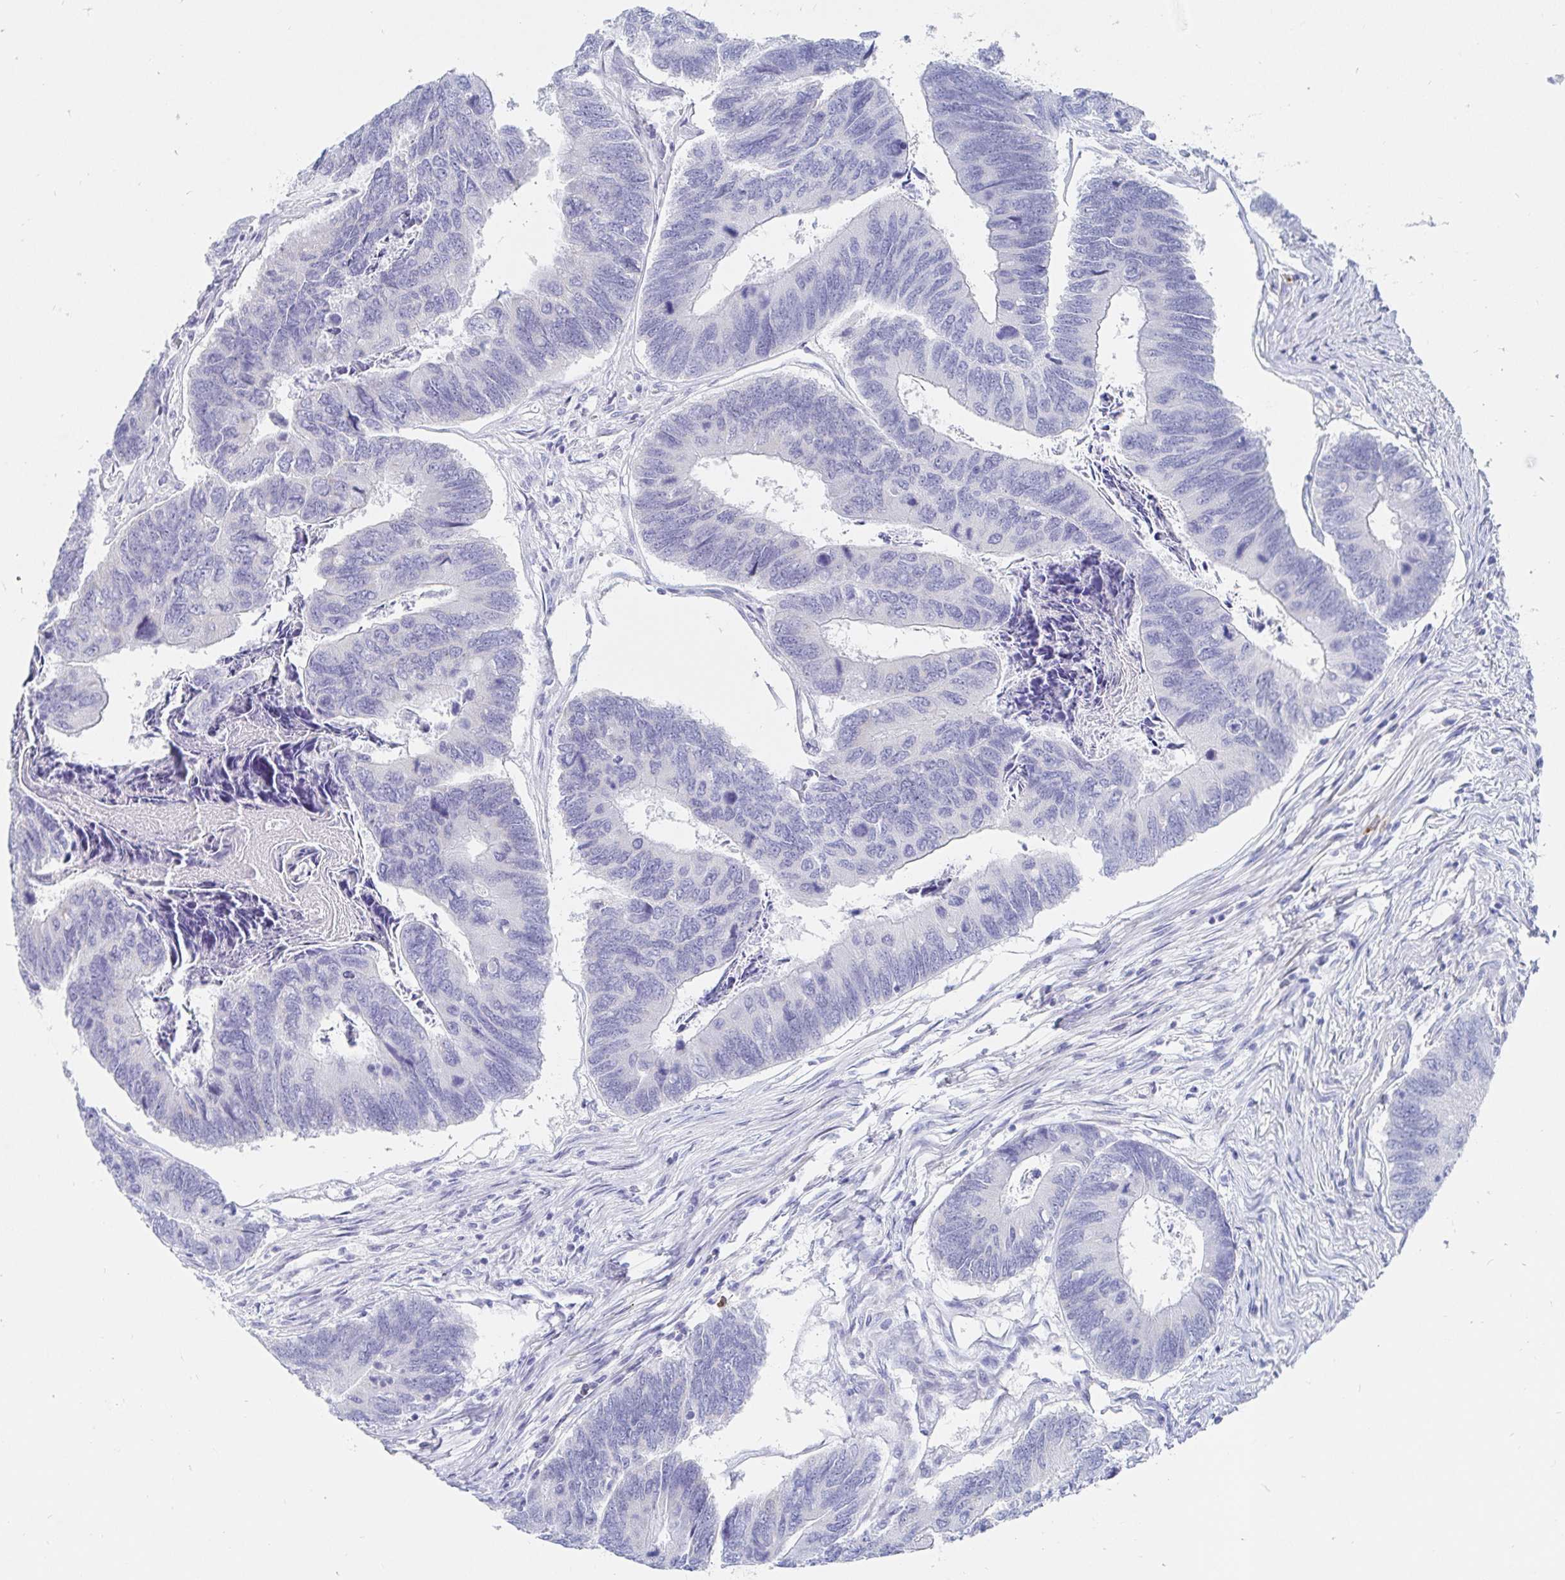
{"staining": {"intensity": "negative", "quantity": "none", "location": "none"}, "tissue": "colorectal cancer", "cell_type": "Tumor cells", "image_type": "cancer", "snomed": [{"axis": "morphology", "description": "Adenocarcinoma, NOS"}, {"axis": "topography", "description": "Colon"}], "caption": "Immunohistochemistry (IHC) of colorectal cancer reveals no staining in tumor cells.", "gene": "PACSIN1", "patient": {"sex": "female", "age": 67}}